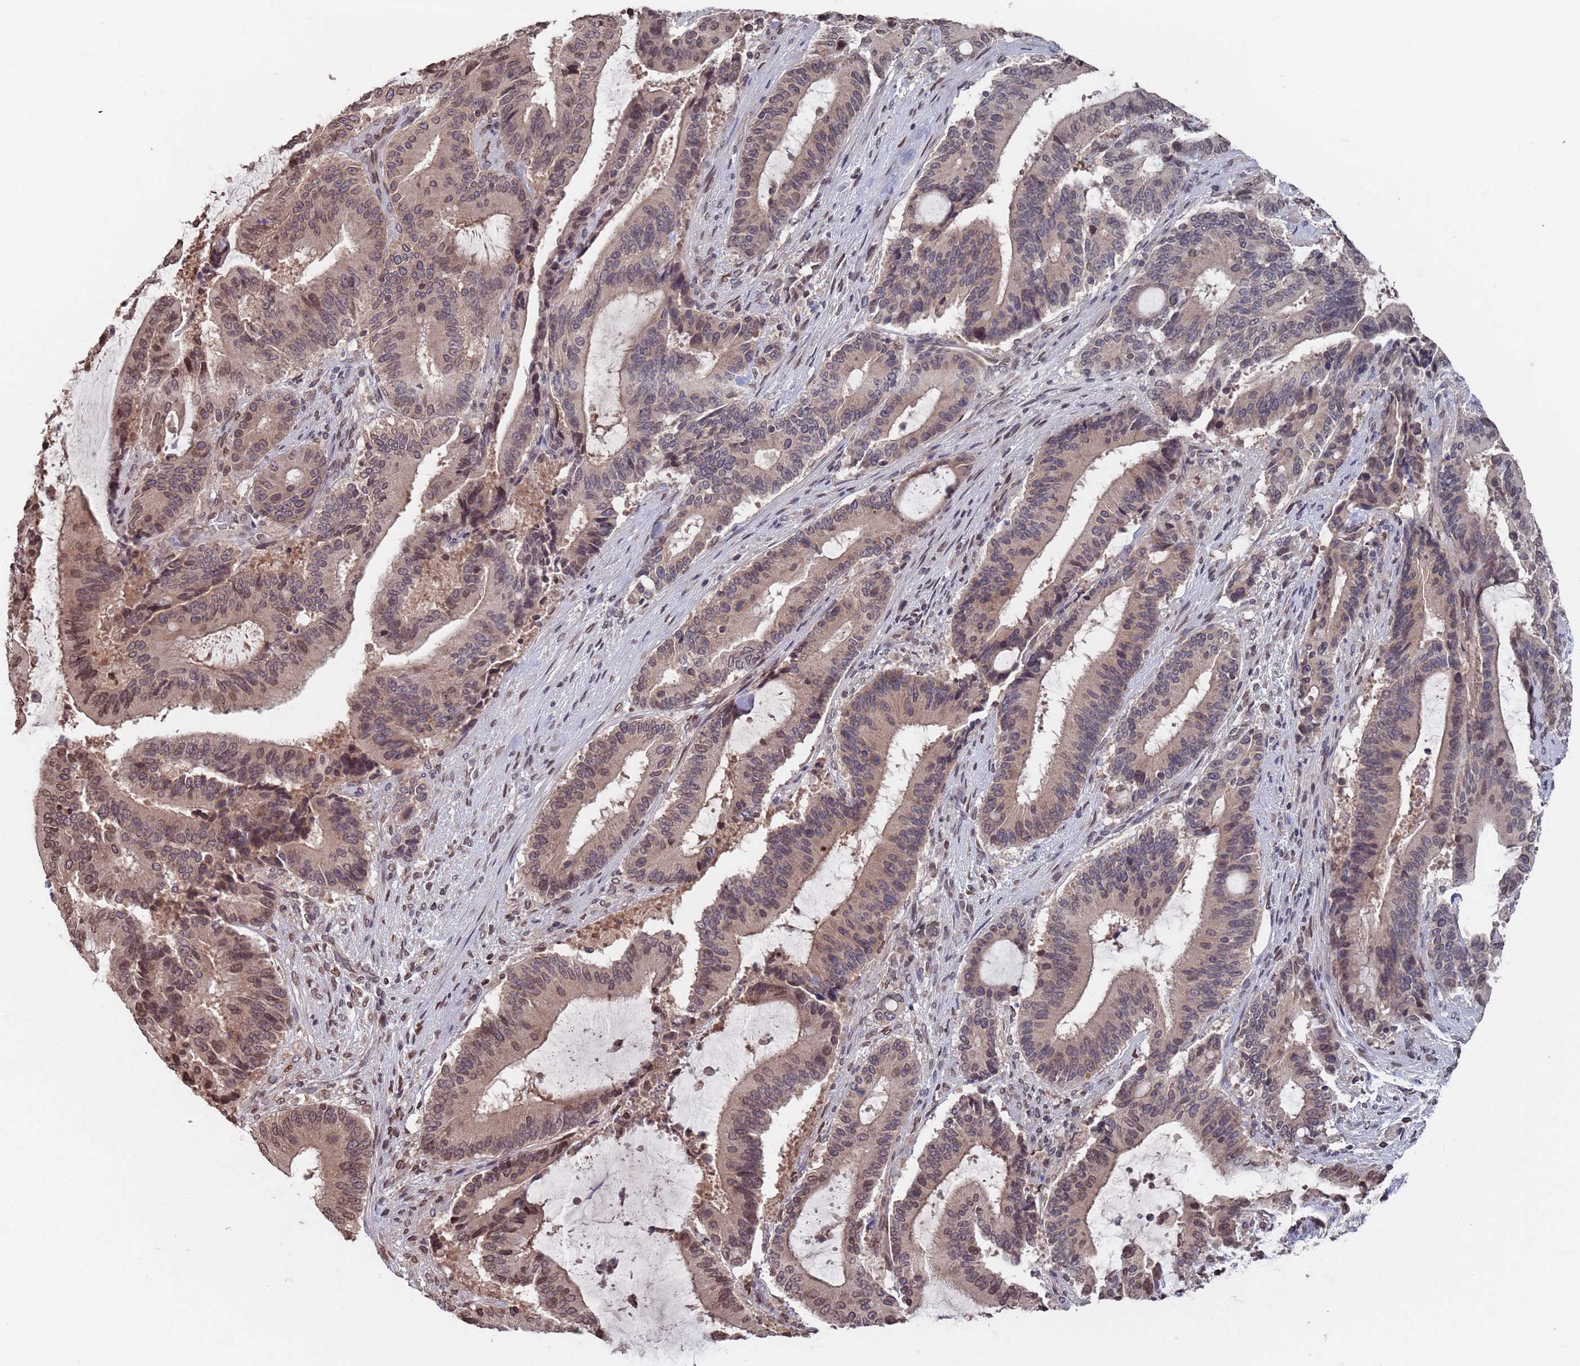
{"staining": {"intensity": "moderate", "quantity": "25%-75%", "location": "cytoplasmic/membranous,nuclear"}, "tissue": "liver cancer", "cell_type": "Tumor cells", "image_type": "cancer", "snomed": [{"axis": "morphology", "description": "Normal tissue, NOS"}, {"axis": "morphology", "description": "Cholangiocarcinoma"}, {"axis": "topography", "description": "Liver"}, {"axis": "topography", "description": "Peripheral nerve tissue"}], "caption": "Immunohistochemistry of human liver cancer (cholangiocarcinoma) demonstrates medium levels of moderate cytoplasmic/membranous and nuclear expression in about 25%-75% of tumor cells.", "gene": "SDHAF3", "patient": {"sex": "female", "age": 73}}